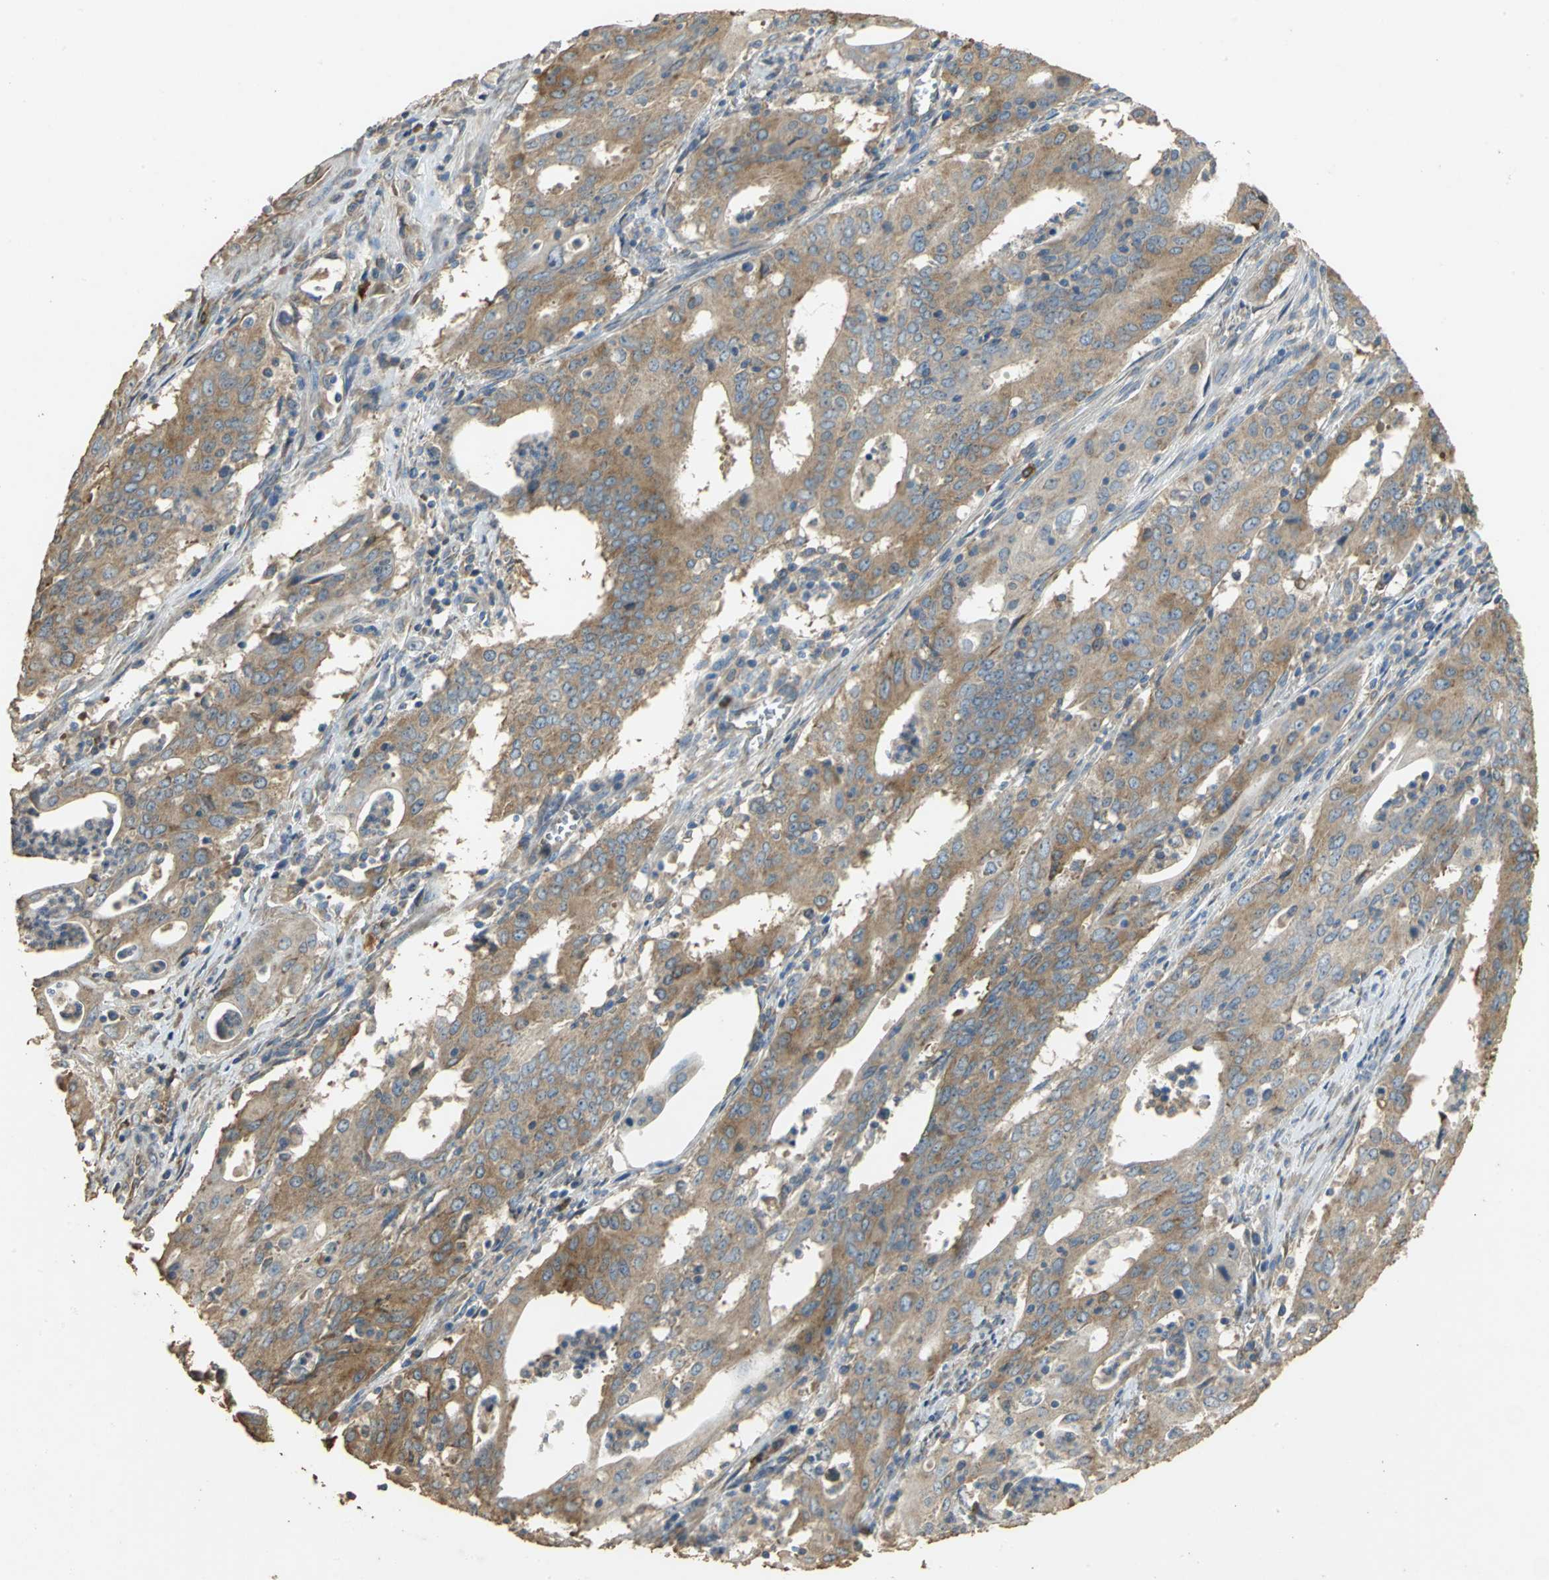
{"staining": {"intensity": "moderate", "quantity": ">75%", "location": "cytoplasmic/membranous"}, "tissue": "cervical cancer", "cell_type": "Tumor cells", "image_type": "cancer", "snomed": [{"axis": "morphology", "description": "Adenocarcinoma, NOS"}, {"axis": "topography", "description": "Cervix"}], "caption": "Brown immunohistochemical staining in human cervical cancer reveals moderate cytoplasmic/membranous positivity in about >75% of tumor cells.", "gene": "ACSL4", "patient": {"sex": "female", "age": 44}}